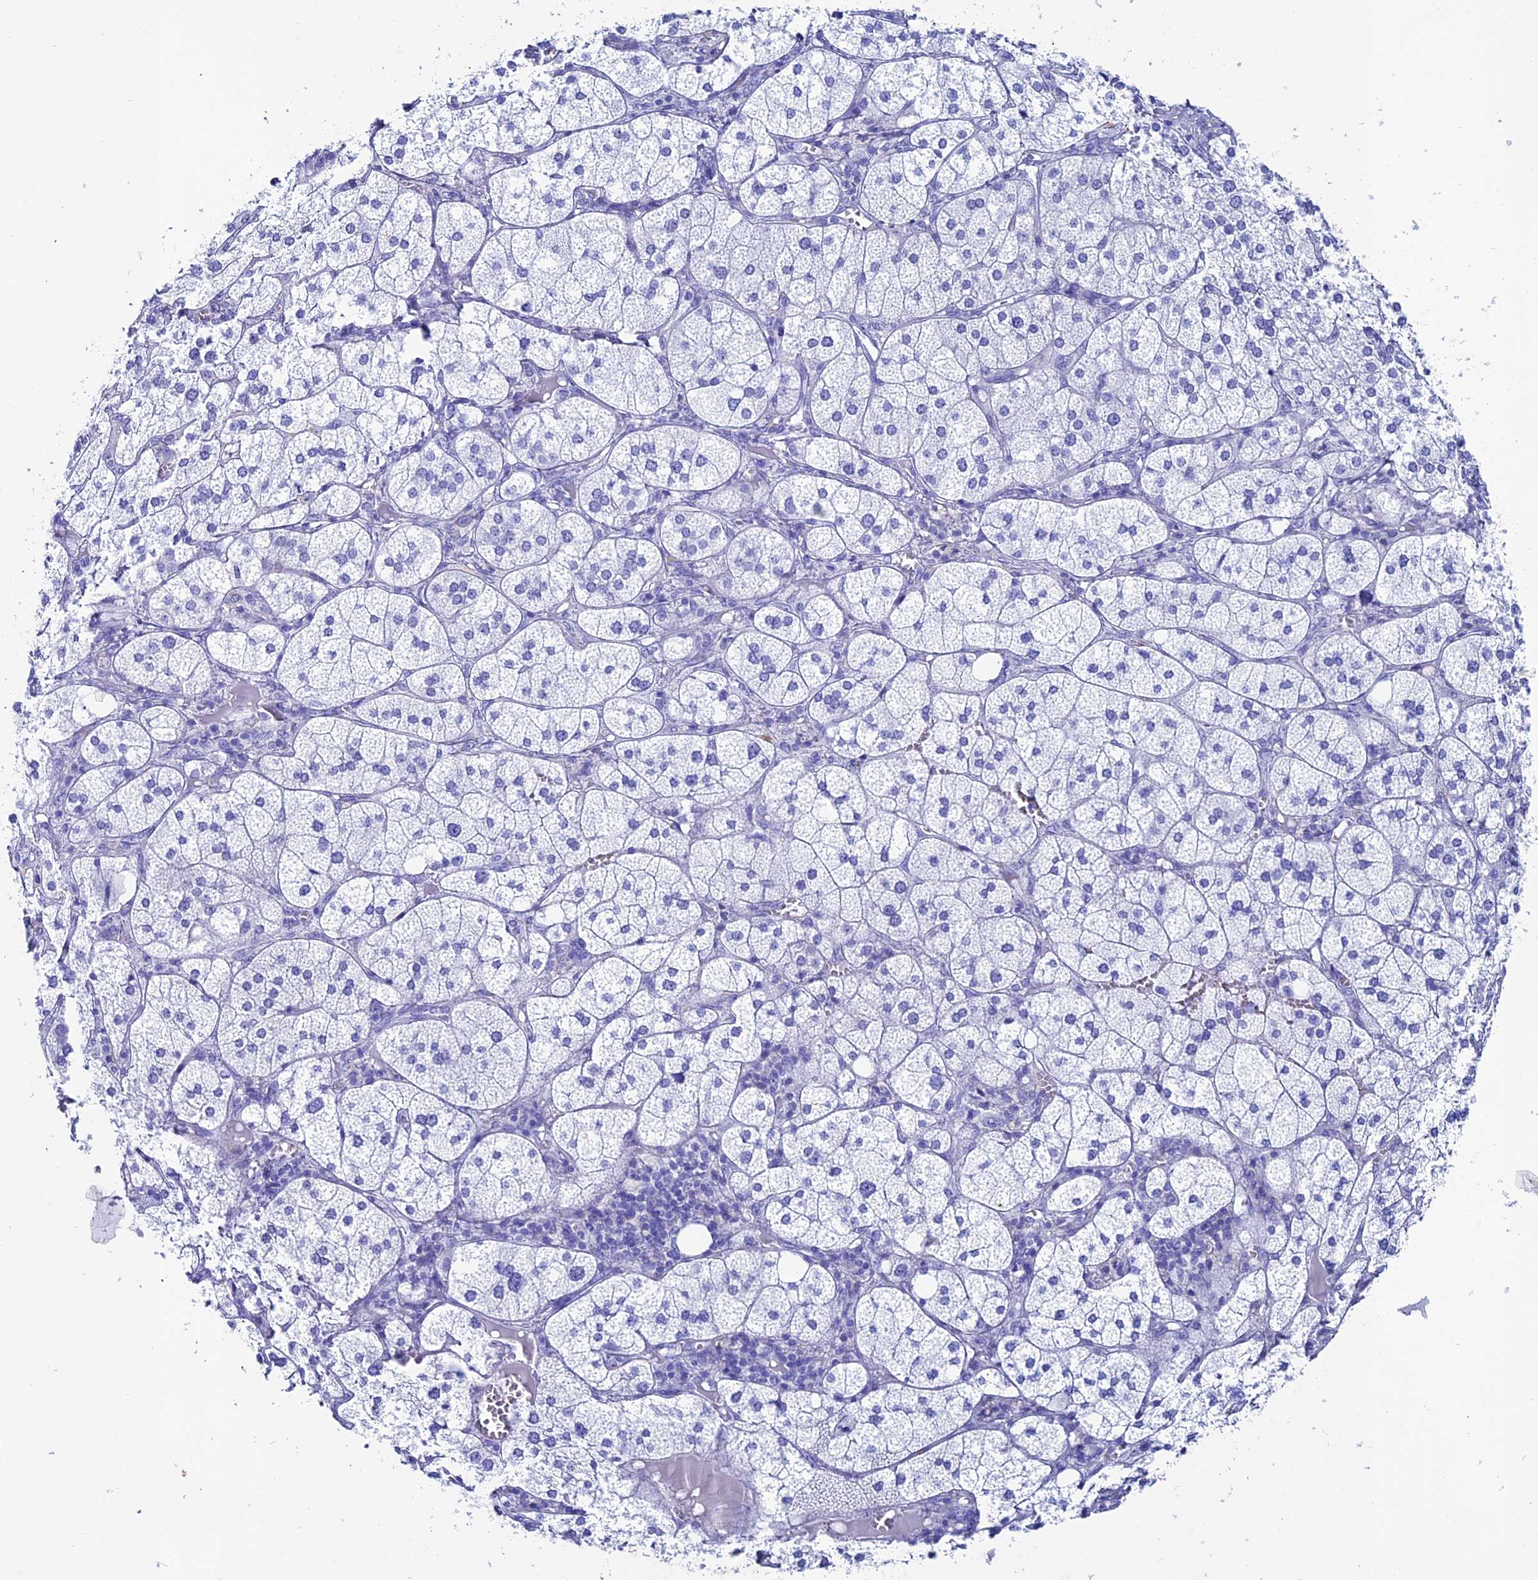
{"staining": {"intensity": "negative", "quantity": "none", "location": "none"}, "tissue": "adrenal gland", "cell_type": "Glandular cells", "image_type": "normal", "snomed": [{"axis": "morphology", "description": "Normal tissue, NOS"}, {"axis": "topography", "description": "Adrenal gland"}], "caption": "Adrenal gland stained for a protein using IHC shows no expression glandular cells.", "gene": "ANKRD29", "patient": {"sex": "female", "age": 61}}